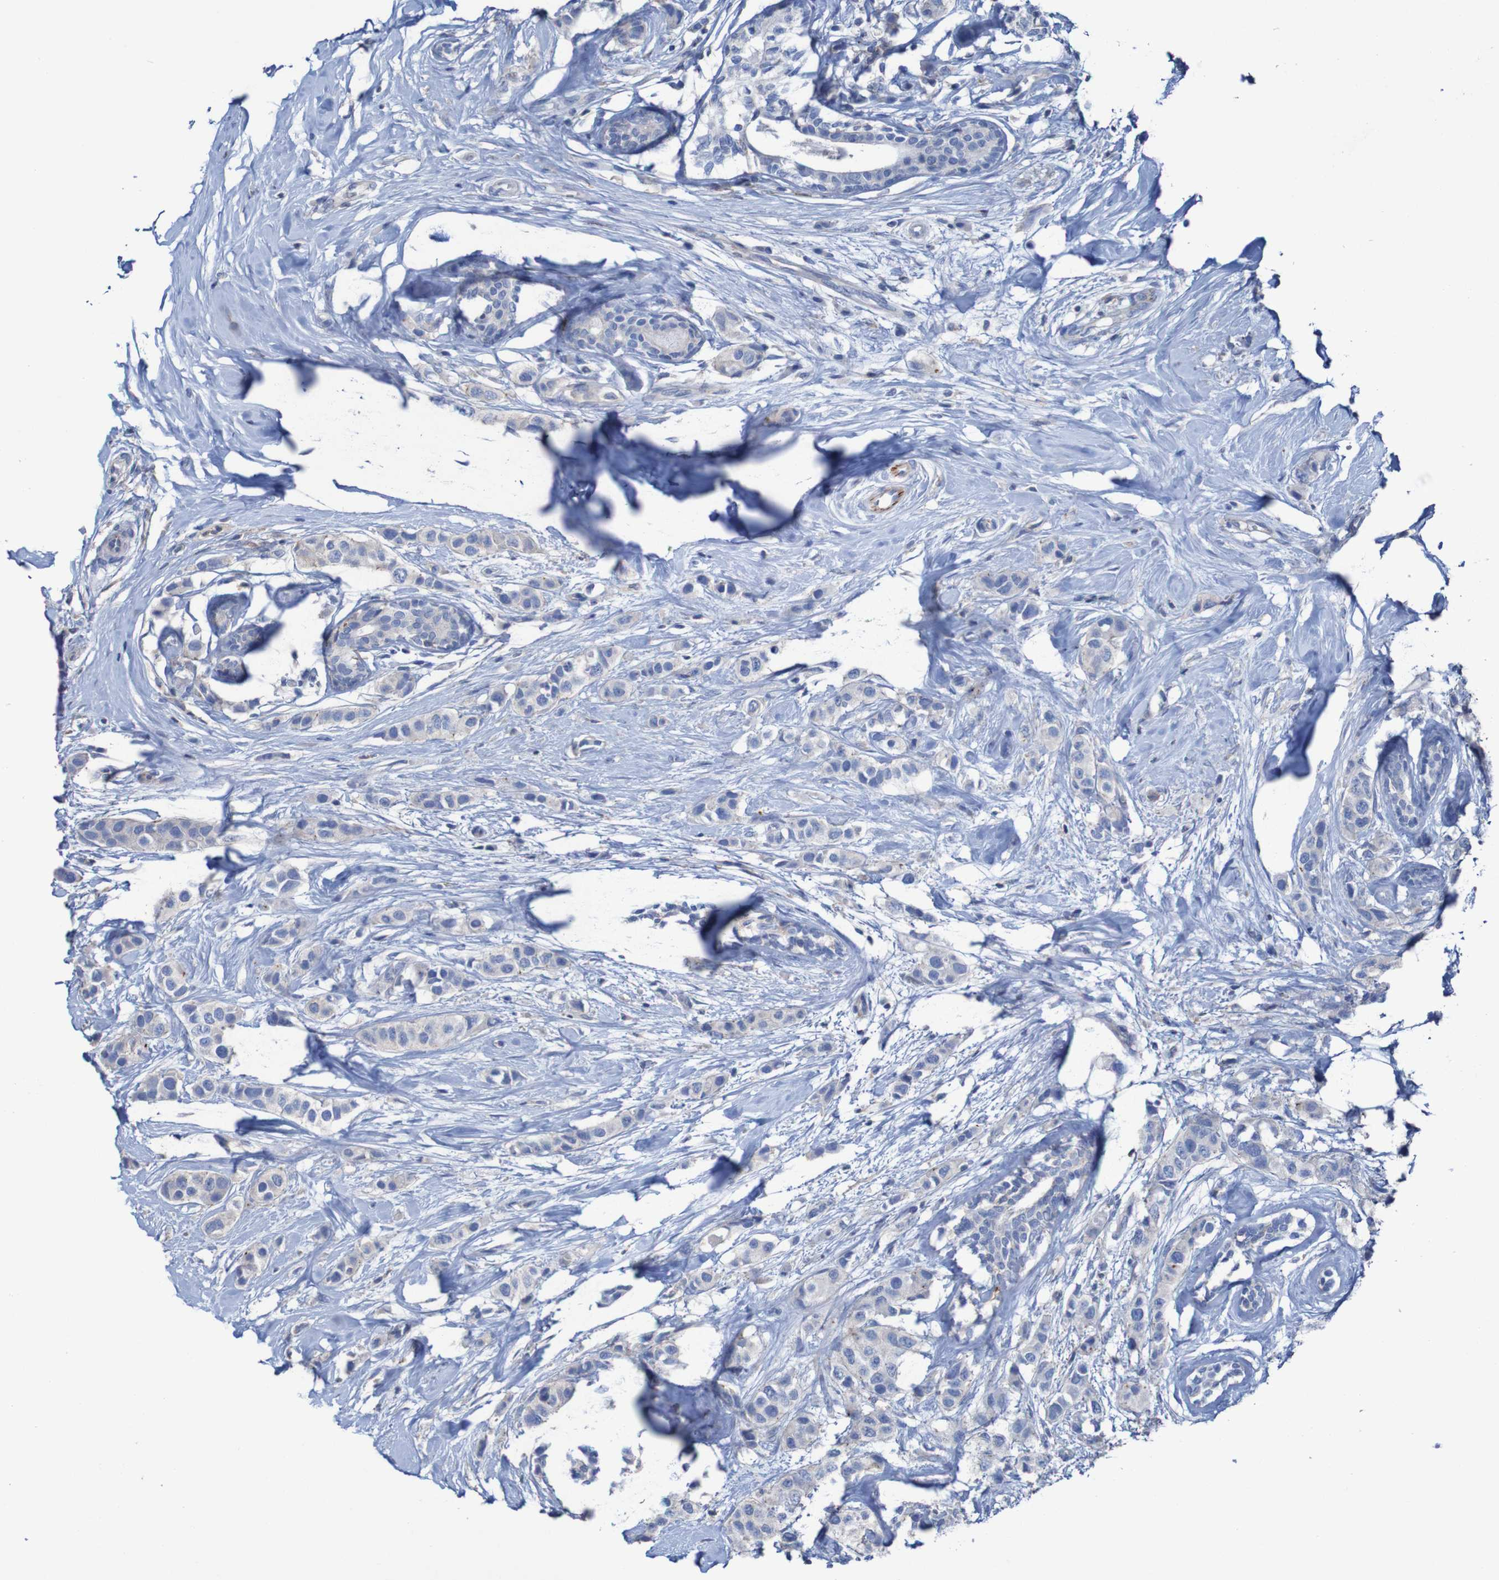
{"staining": {"intensity": "negative", "quantity": "none", "location": "none"}, "tissue": "breast cancer", "cell_type": "Tumor cells", "image_type": "cancer", "snomed": [{"axis": "morphology", "description": "Normal tissue, NOS"}, {"axis": "morphology", "description": "Duct carcinoma"}, {"axis": "topography", "description": "Breast"}], "caption": "This is an immunohistochemistry (IHC) photomicrograph of human breast cancer. There is no staining in tumor cells.", "gene": "RNF182", "patient": {"sex": "female", "age": 50}}